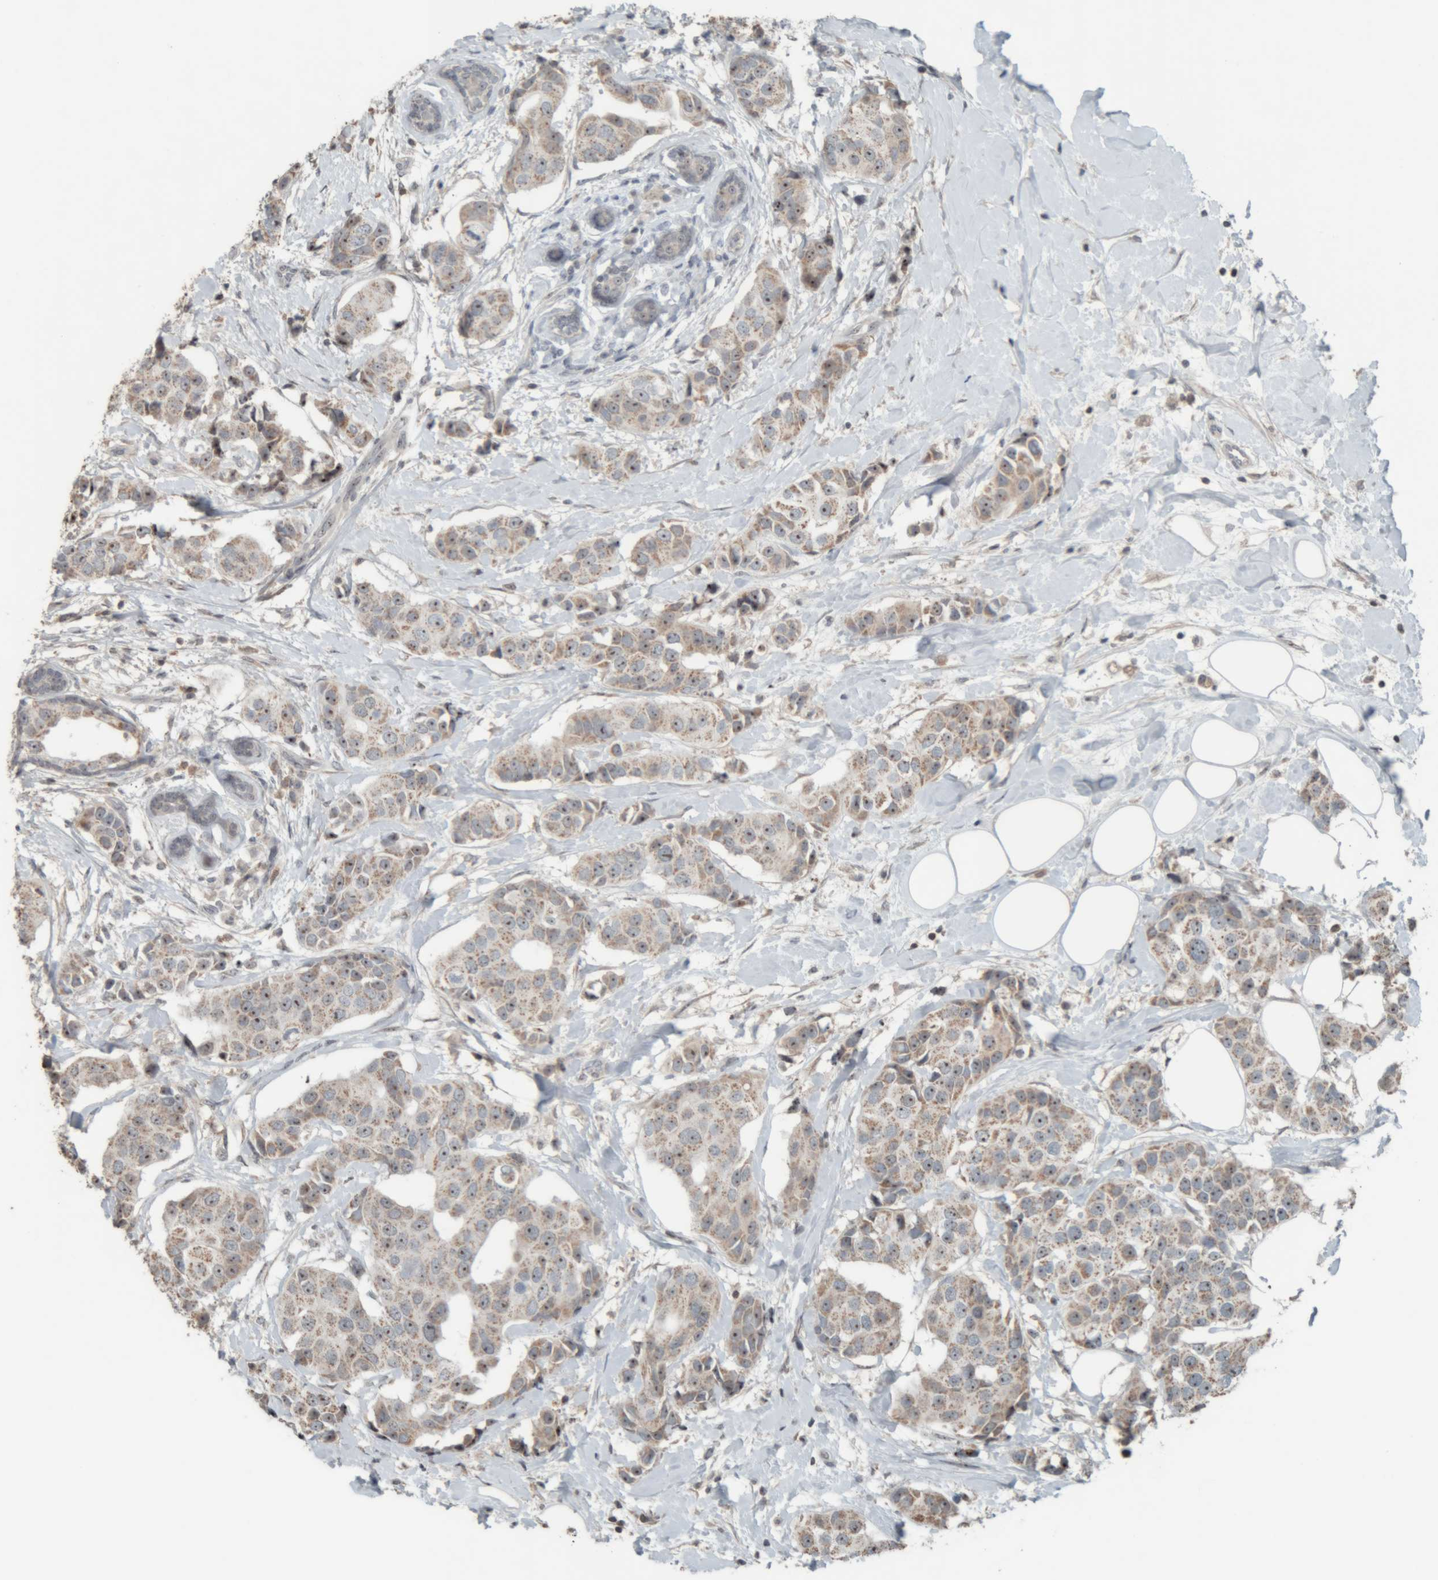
{"staining": {"intensity": "weak", "quantity": ">75%", "location": "cytoplasmic/membranous,nuclear"}, "tissue": "breast cancer", "cell_type": "Tumor cells", "image_type": "cancer", "snomed": [{"axis": "morphology", "description": "Normal tissue, NOS"}, {"axis": "morphology", "description": "Duct carcinoma"}, {"axis": "topography", "description": "Breast"}], "caption": "There is low levels of weak cytoplasmic/membranous and nuclear expression in tumor cells of breast cancer, as demonstrated by immunohistochemical staining (brown color).", "gene": "RPF1", "patient": {"sex": "female", "age": 39}}